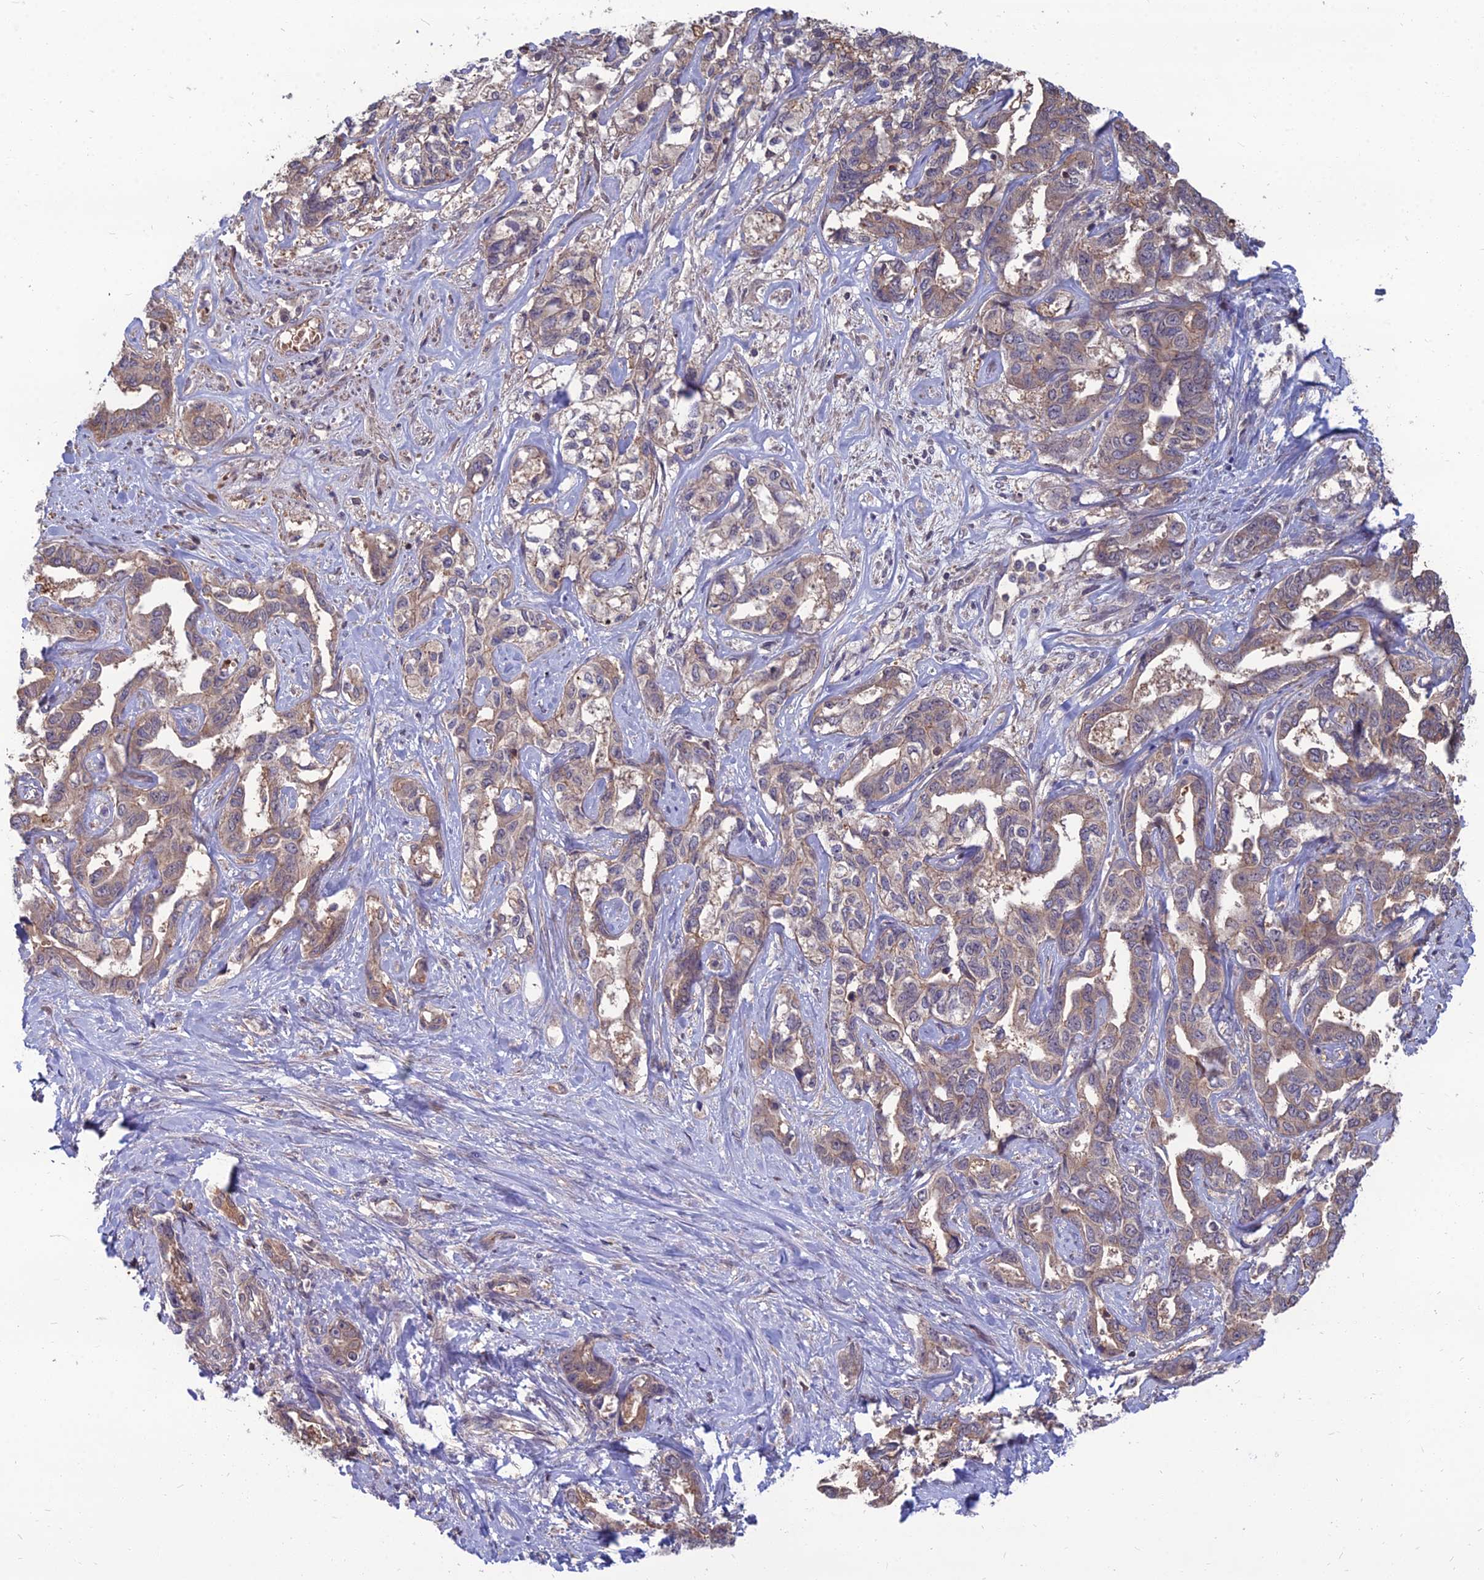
{"staining": {"intensity": "moderate", "quantity": ">75%", "location": "cytoplasmic/membranous"}, "tissue": "liver cancer", "cell_type": "Tumor cells", "image_type": "cancer", "snomed": [{"axis": "morphology", "description": "Cholangiocarcinoma"}, {"axis": "topography", "description": "Liver"}], "caption": "IHC micrograph of liver cancer stained for a protein (brown), which exhibits medium levels of moderate cytoplasmic/membranous positivity in about >75% of tumor cells.", "gene": "OPA3", "patient": {"sex": "male", "age": 59}}